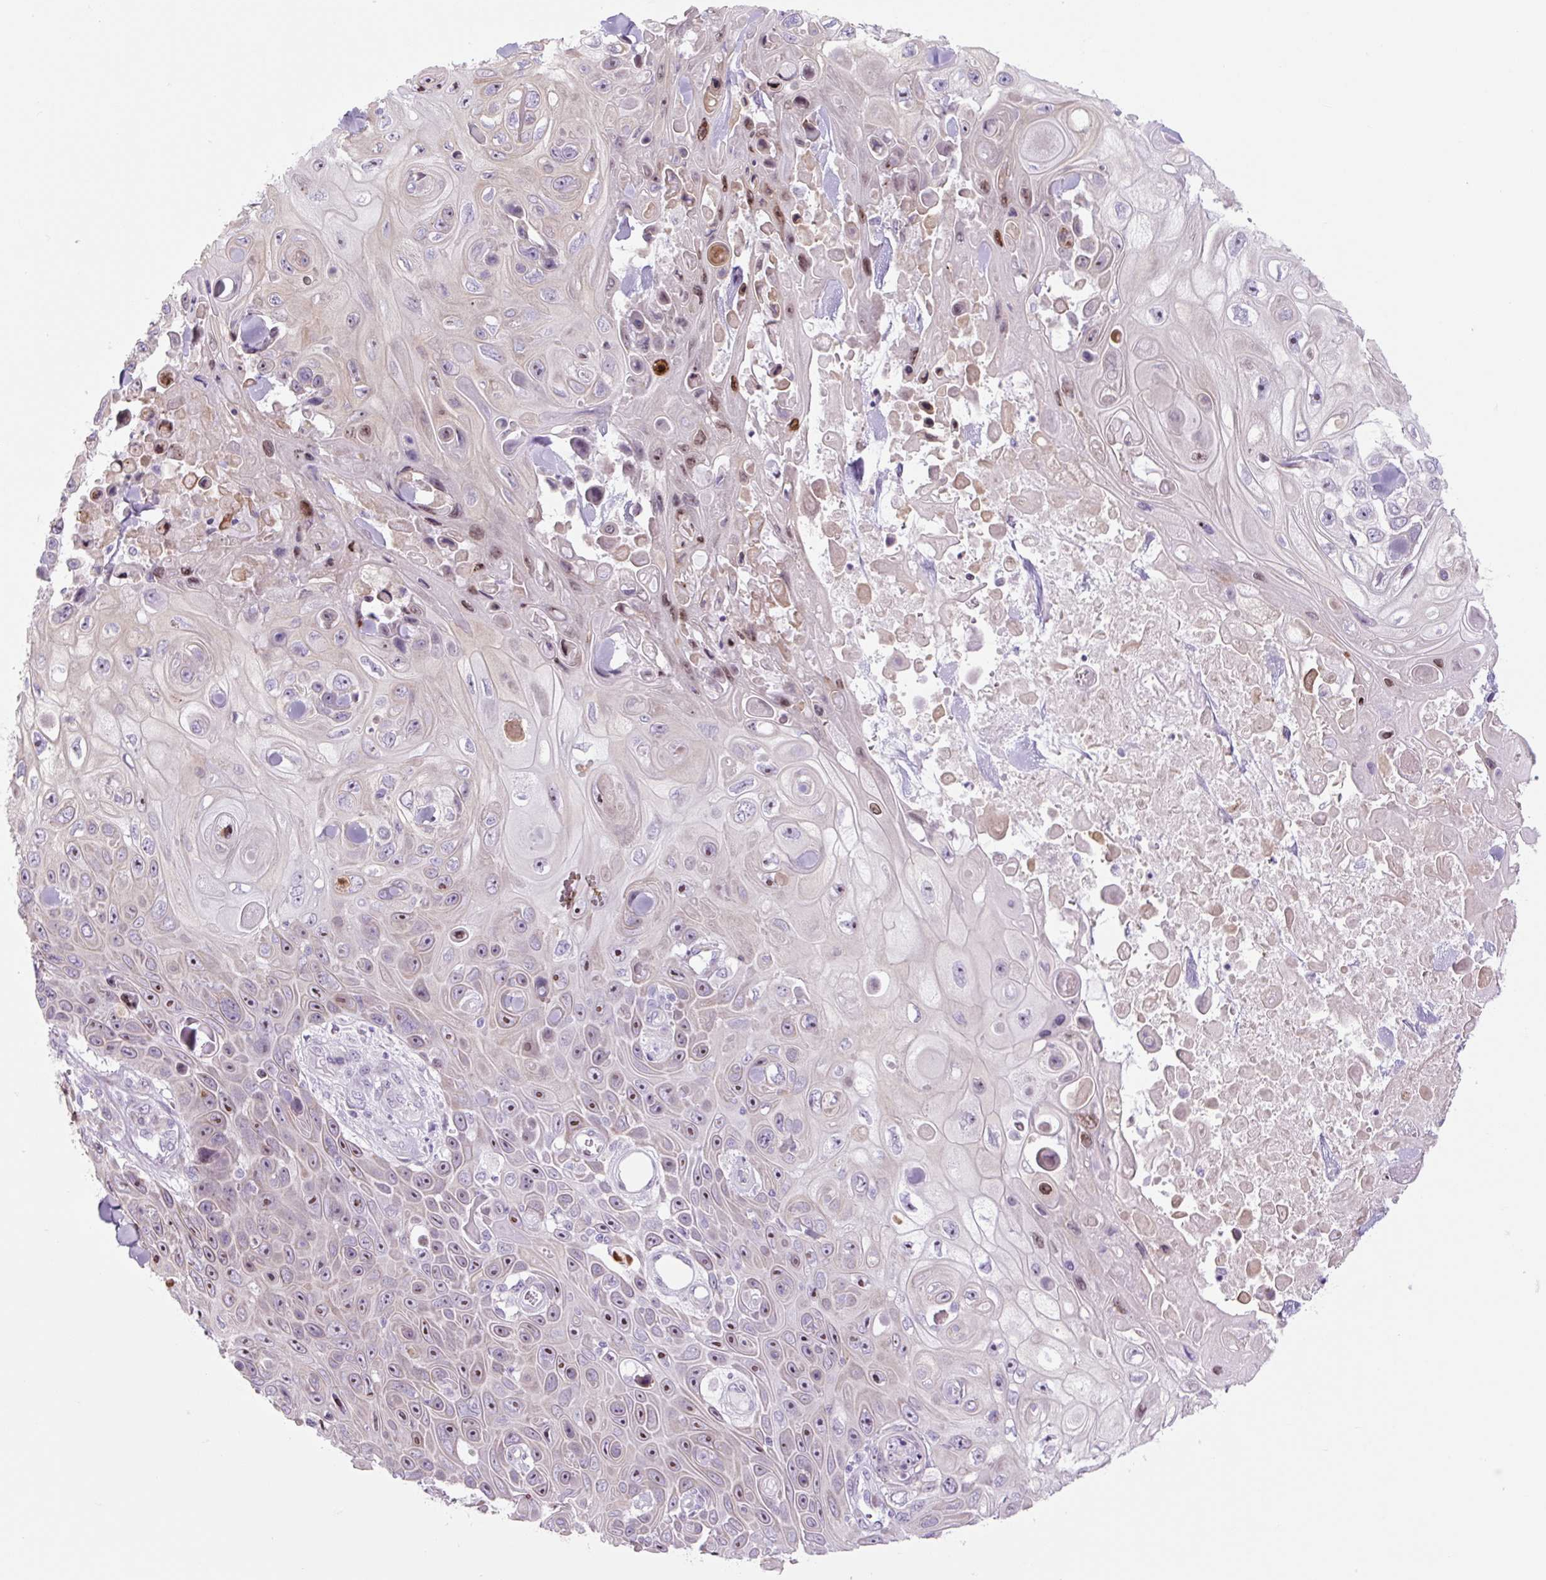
{"staining": {"intensity": "moderate", "quantity": "25%-75%", "location": "nuclear"}, "tissue": "skin cancer", "cell_type": "Tumor cells", "image_type": "cancer", "snomed": [{"axis": "morphology", "description": "Squamous cell carcinoma, NOS"}, {"axis": "topography", "description": "Skin"}], "caption": "This photomicrograph displays squamous cell carcinoma (skin) stained with immunohistochemistry to label a protein in brown. The nuclear of tumor cells show moderate positivity for the protein. Nuclei are counter-stained blue.", "gene": "RRS1", "patient": {"sex": "male", "age": 82}}